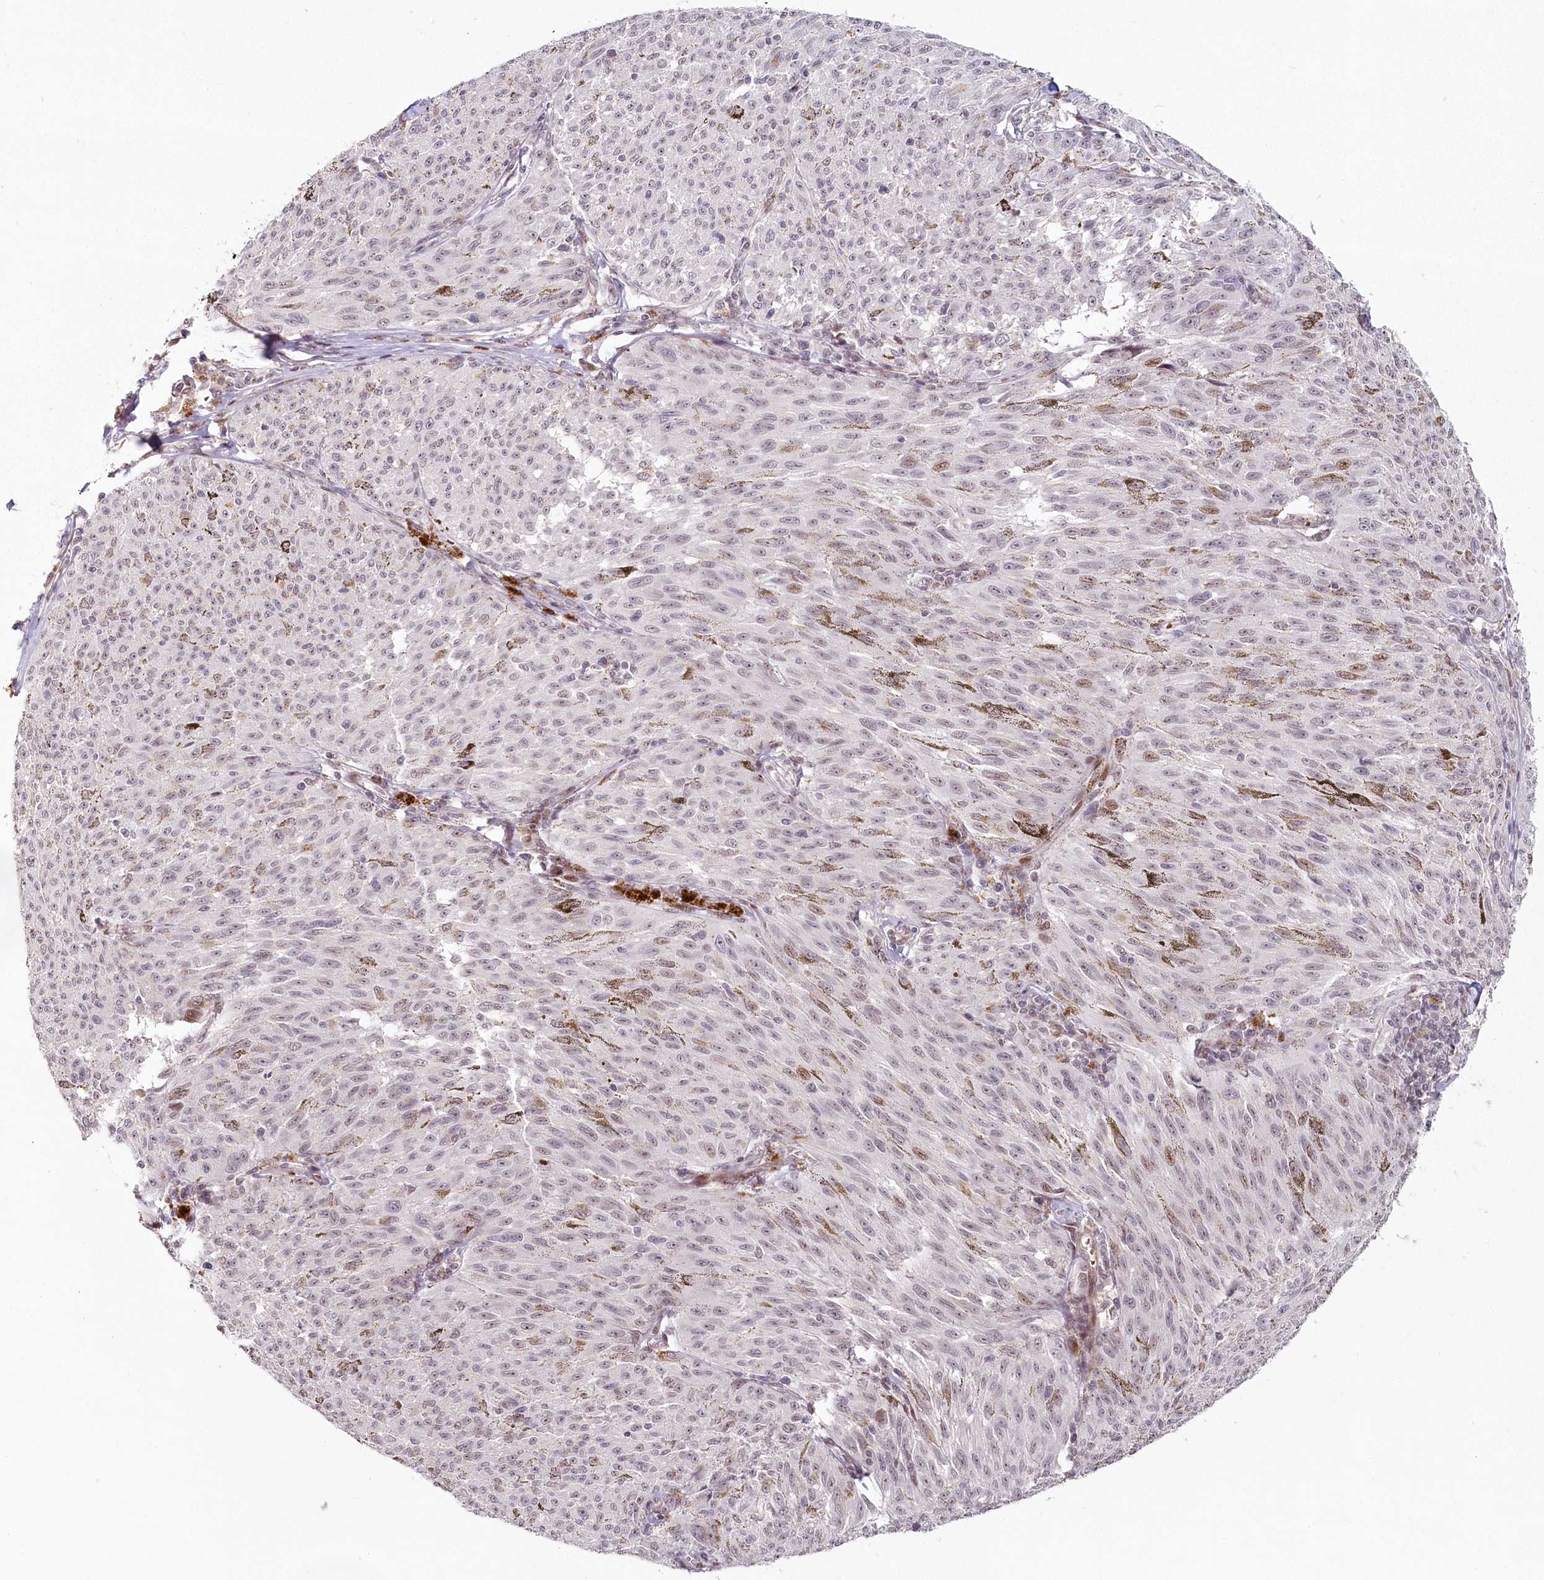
{"staining": {"intensity": "negative", "quantity": "none", "location": "none"}, "tissue": "melanoma", "cell_type": "Tumor cells", "image_type": "cancer", "snomed": [{"axis": "morphology", "description": "Malignant melanoma, NOS"}, {"axis": "topography", "description": "Skin"}], "caption": "Immunohistochemical staining of human malignant melanoma reveals no significant positivity in tumor cells. (DAB (3,3'-diaminobenzidine) IHC, high magnification).", "gene": "FAM204A", "patient": {"sex": "female", "age": 72}}